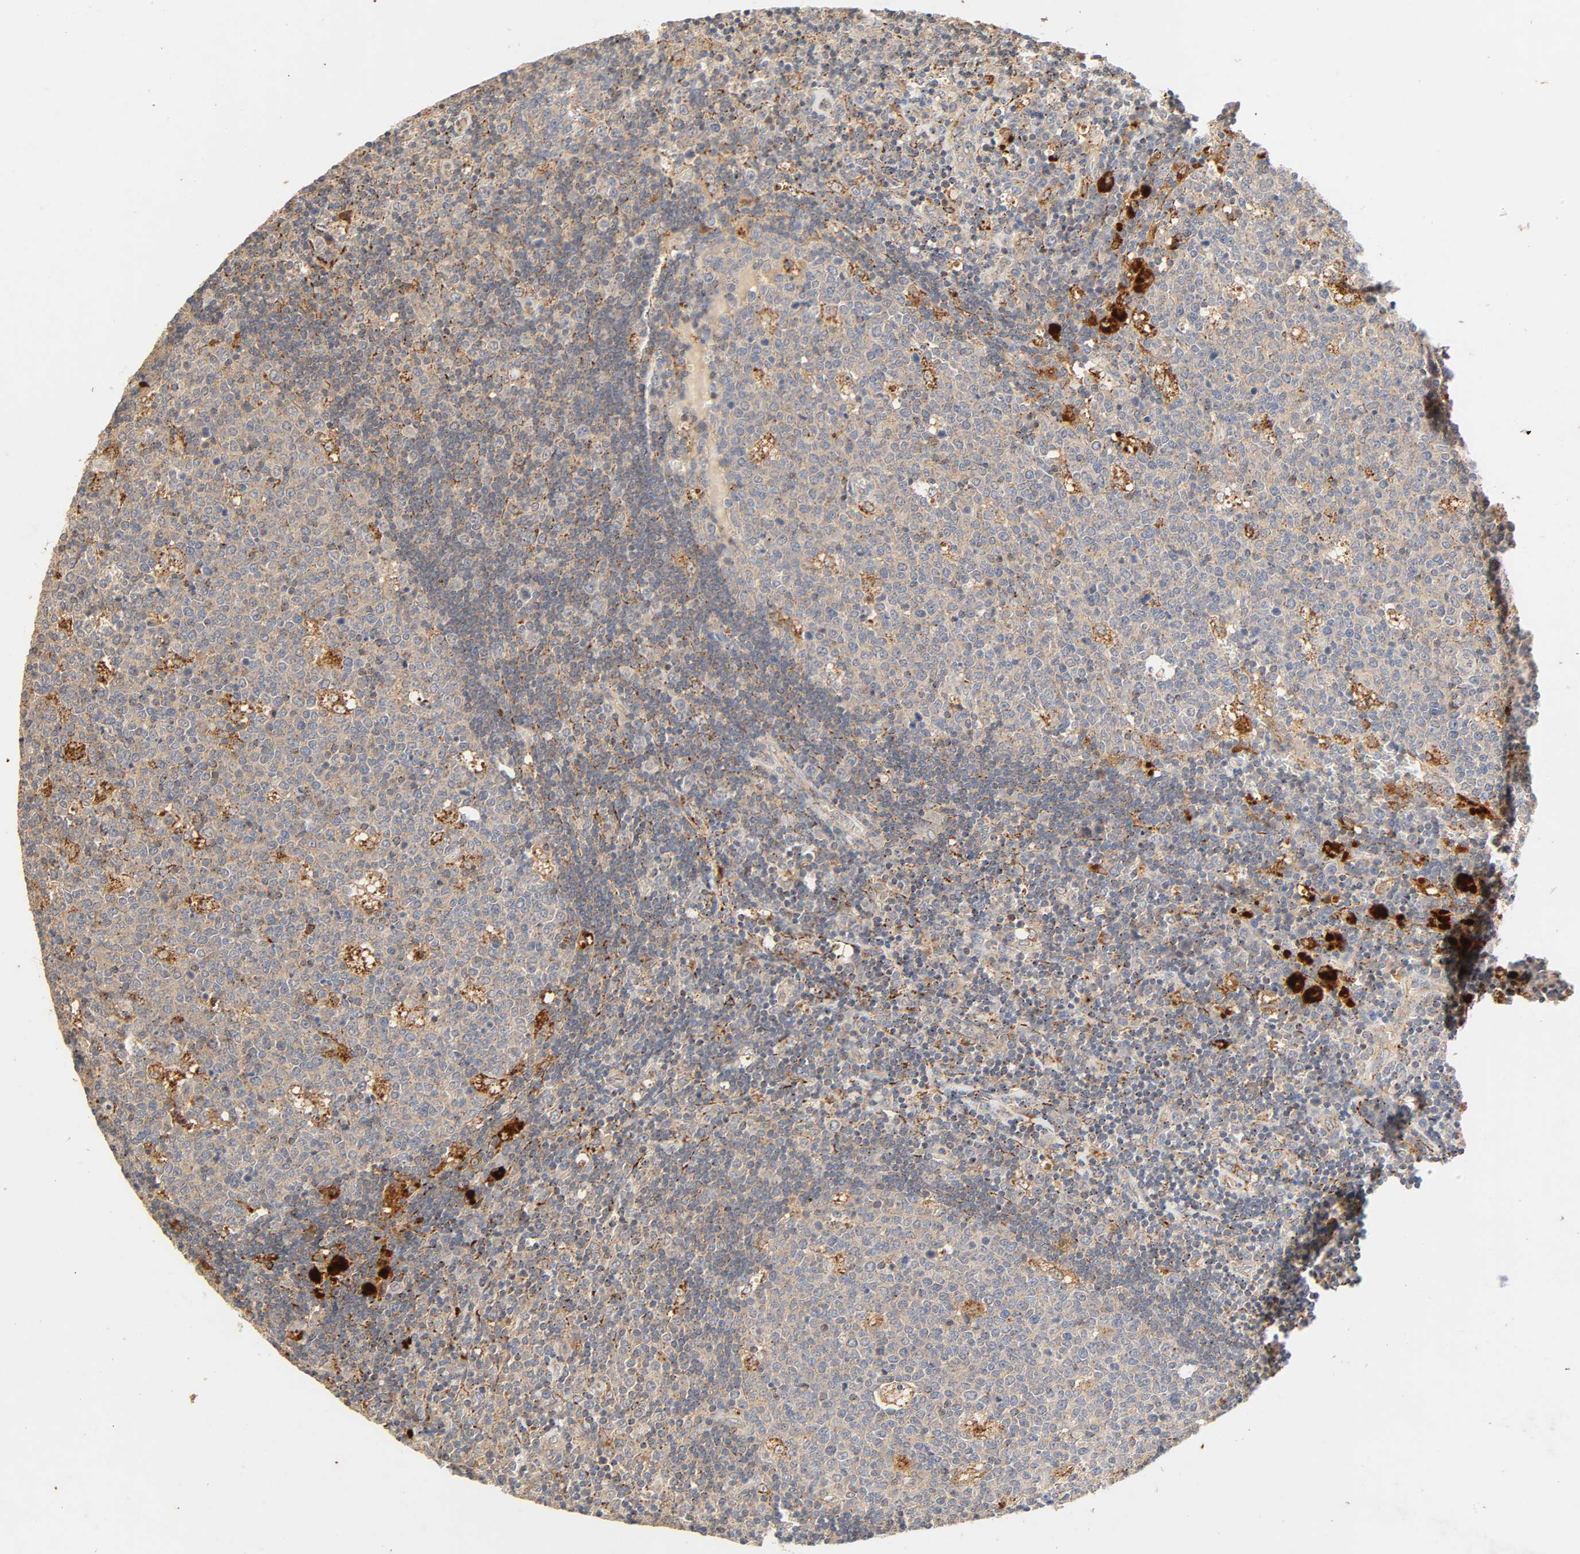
{"staining": {"intensity": "moderate", "quantity": "25%-75%", "location": "cytoplasmic/membranous"}, "tissue": "lymph node", "cell_type": "Germinal center cells", "image_type": "normal", "snomed": [{"axis": "morphology", "description": "Normal tissue, NOS"}, {"axis": "topography", "description": "Lymph node"}, {"axis": "topography", "description": "Salivary gland"}], "caption": "Protein staining reveals moderate cytoplasmic/membranous staining in approximately 25%-75% of germinal center cells in benign lymph node. (DAB (3,3'-diaminobenzidine) = brown stain, brightfield microscopy at high magnification).", "gene": "MAPK6", "patient": {"sex": "male", "age": 8}}